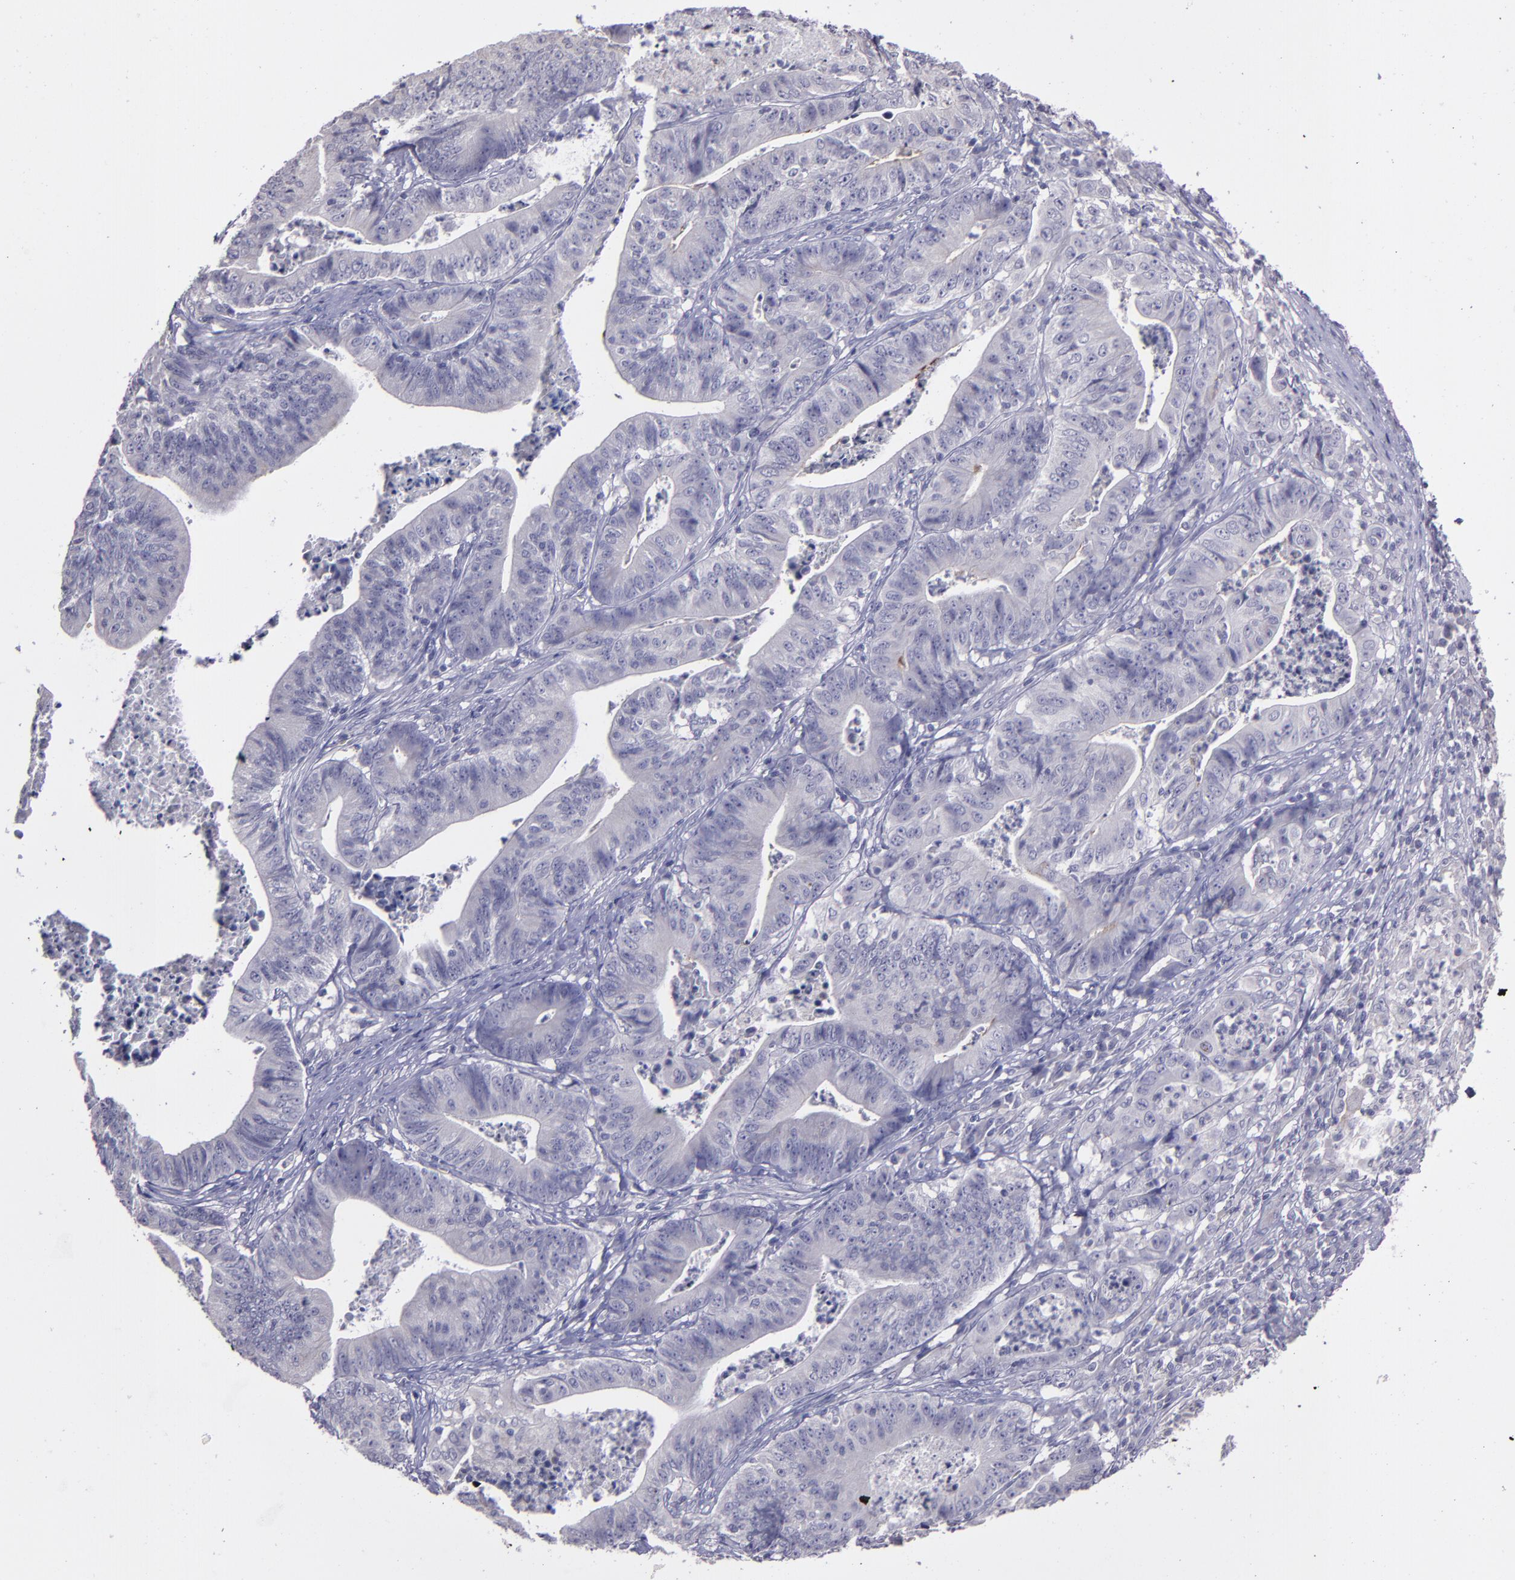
{"staining": {"intensity": "negative", "quantity": "none", "location": "none"}, "tissue": "stomach cancer", "cell_type": "Tumor cells", "image_type": "cancer", "snomed": [{"axis": "morphology", "description": "Adenocarcinoma, NOS"}, {"axis": "topography", "description": "Stomach, lower"}], "caption": "DAB (3,3'-diaminobenzidine) immunohistochemical staining of stomach adenocarcinoma exhibits no significant positivity in tumor cells.", "gene": "MASP1", "patient": {"sex": "female", "age": 86}}